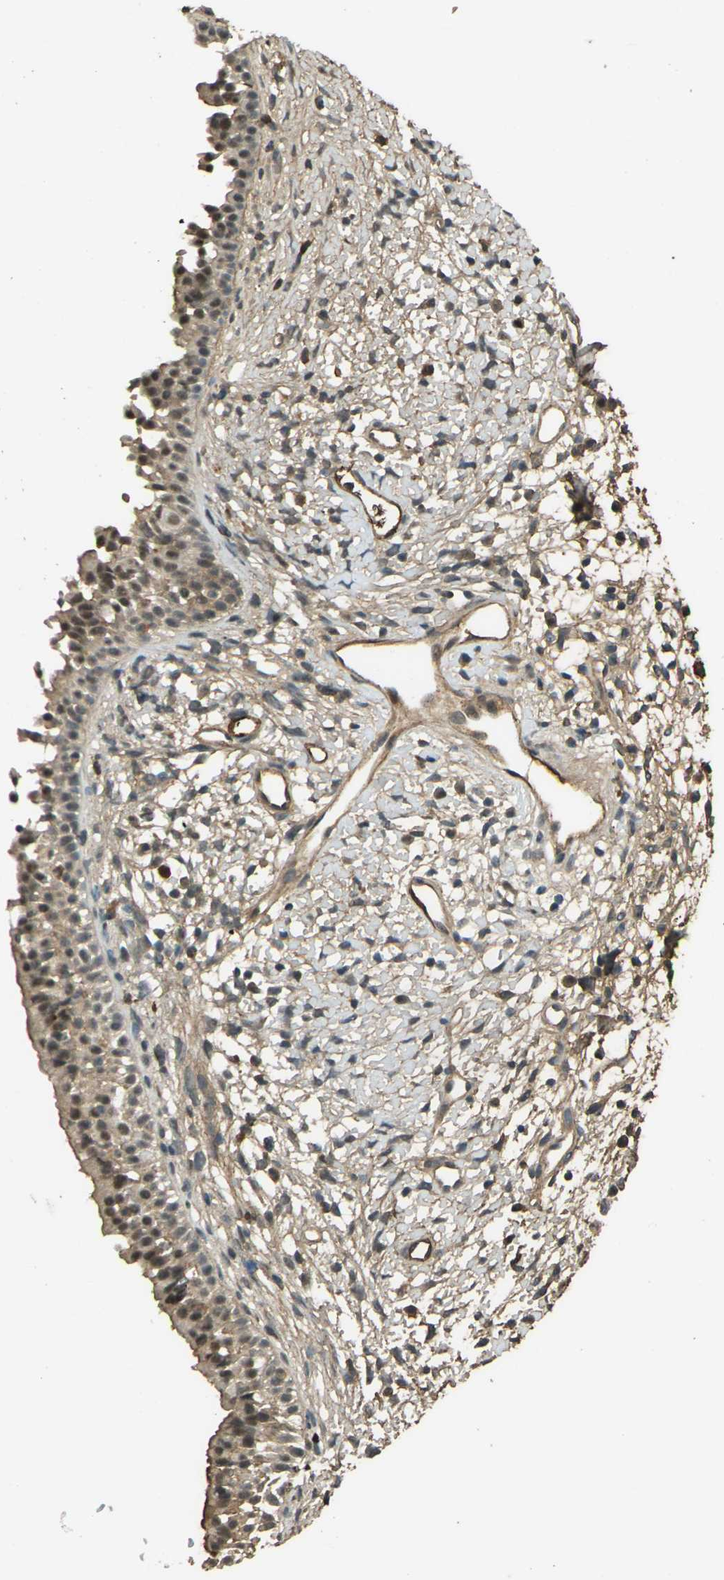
{"staining": {"intensity": "moderate", "quantity": ">75%", "location": "cytoplasmic/membranous,nuclear"}, "tissue": "nasopharynx", "cell_type": "Respiratory epithelial cells", "image_type": "normal", "snomed": [{"axis": "morphology", "description": "Normal tissue, NOS"}, {"axis": "topography", "description": "Nasopharynx"}], "caption": "Protein staining of unremarkable nasopharynx displays moderate cytoplasmic/membranous,nuclear expression in approximately >75% of respiratory epithelial cells. Ihc stains the protein in brown and the nuclei are stained blue.", "gene": "CYP1B1", "patient": {"sex": "male", "age": 22}}